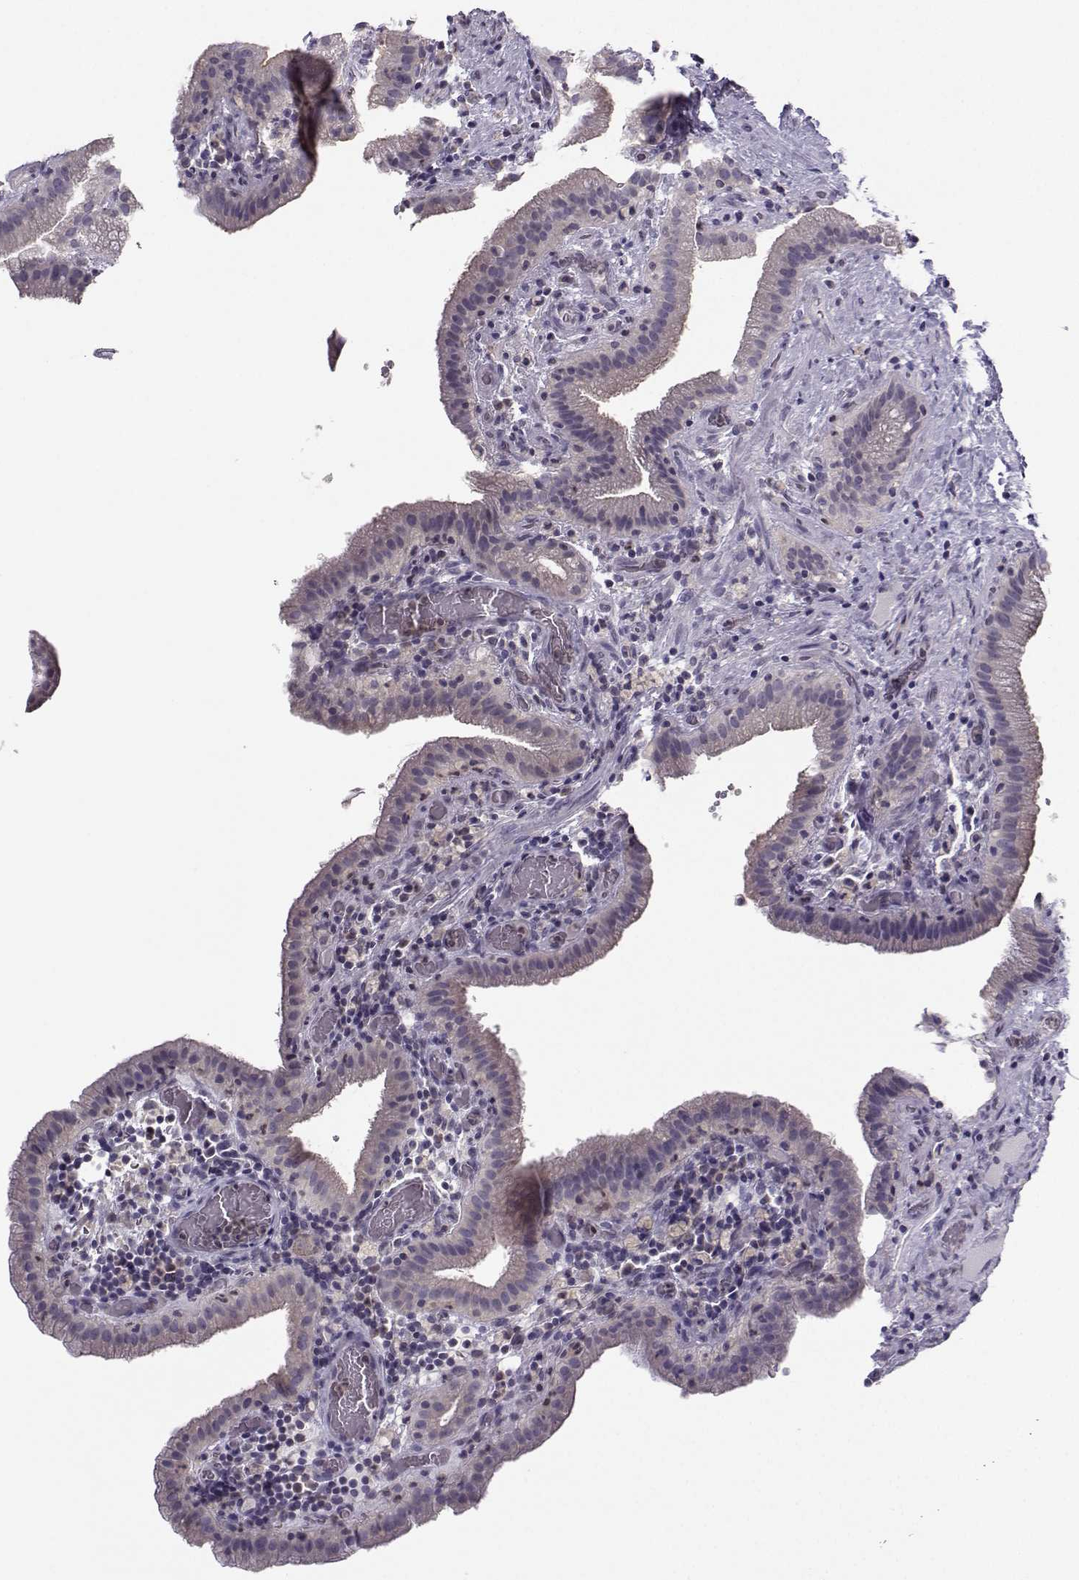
{"staining": {"intensity": "strong", "quantity": "<25%", "location": "cytoplasmic/membranous"}, "tissue": "gallbladder", "cell_type": "Glandular cells", "image_type": "normal", "snomed": [{"axis": "morphology", "description": "Normal tissue, NOS"}, {"axis": "topography", "description": "Gallbladder"}], "caption": "Gallbladder was stained to show a protein in brown. There is medium levels of strong cytoplasmic/membranous staining in about <25% of glandular cells. Immunohistochemistry (ihc) stains the protein in brown and the nuclei are stained blue.", "gene": "FCAMR", "patient": {"sex": "male", "age": 62}}